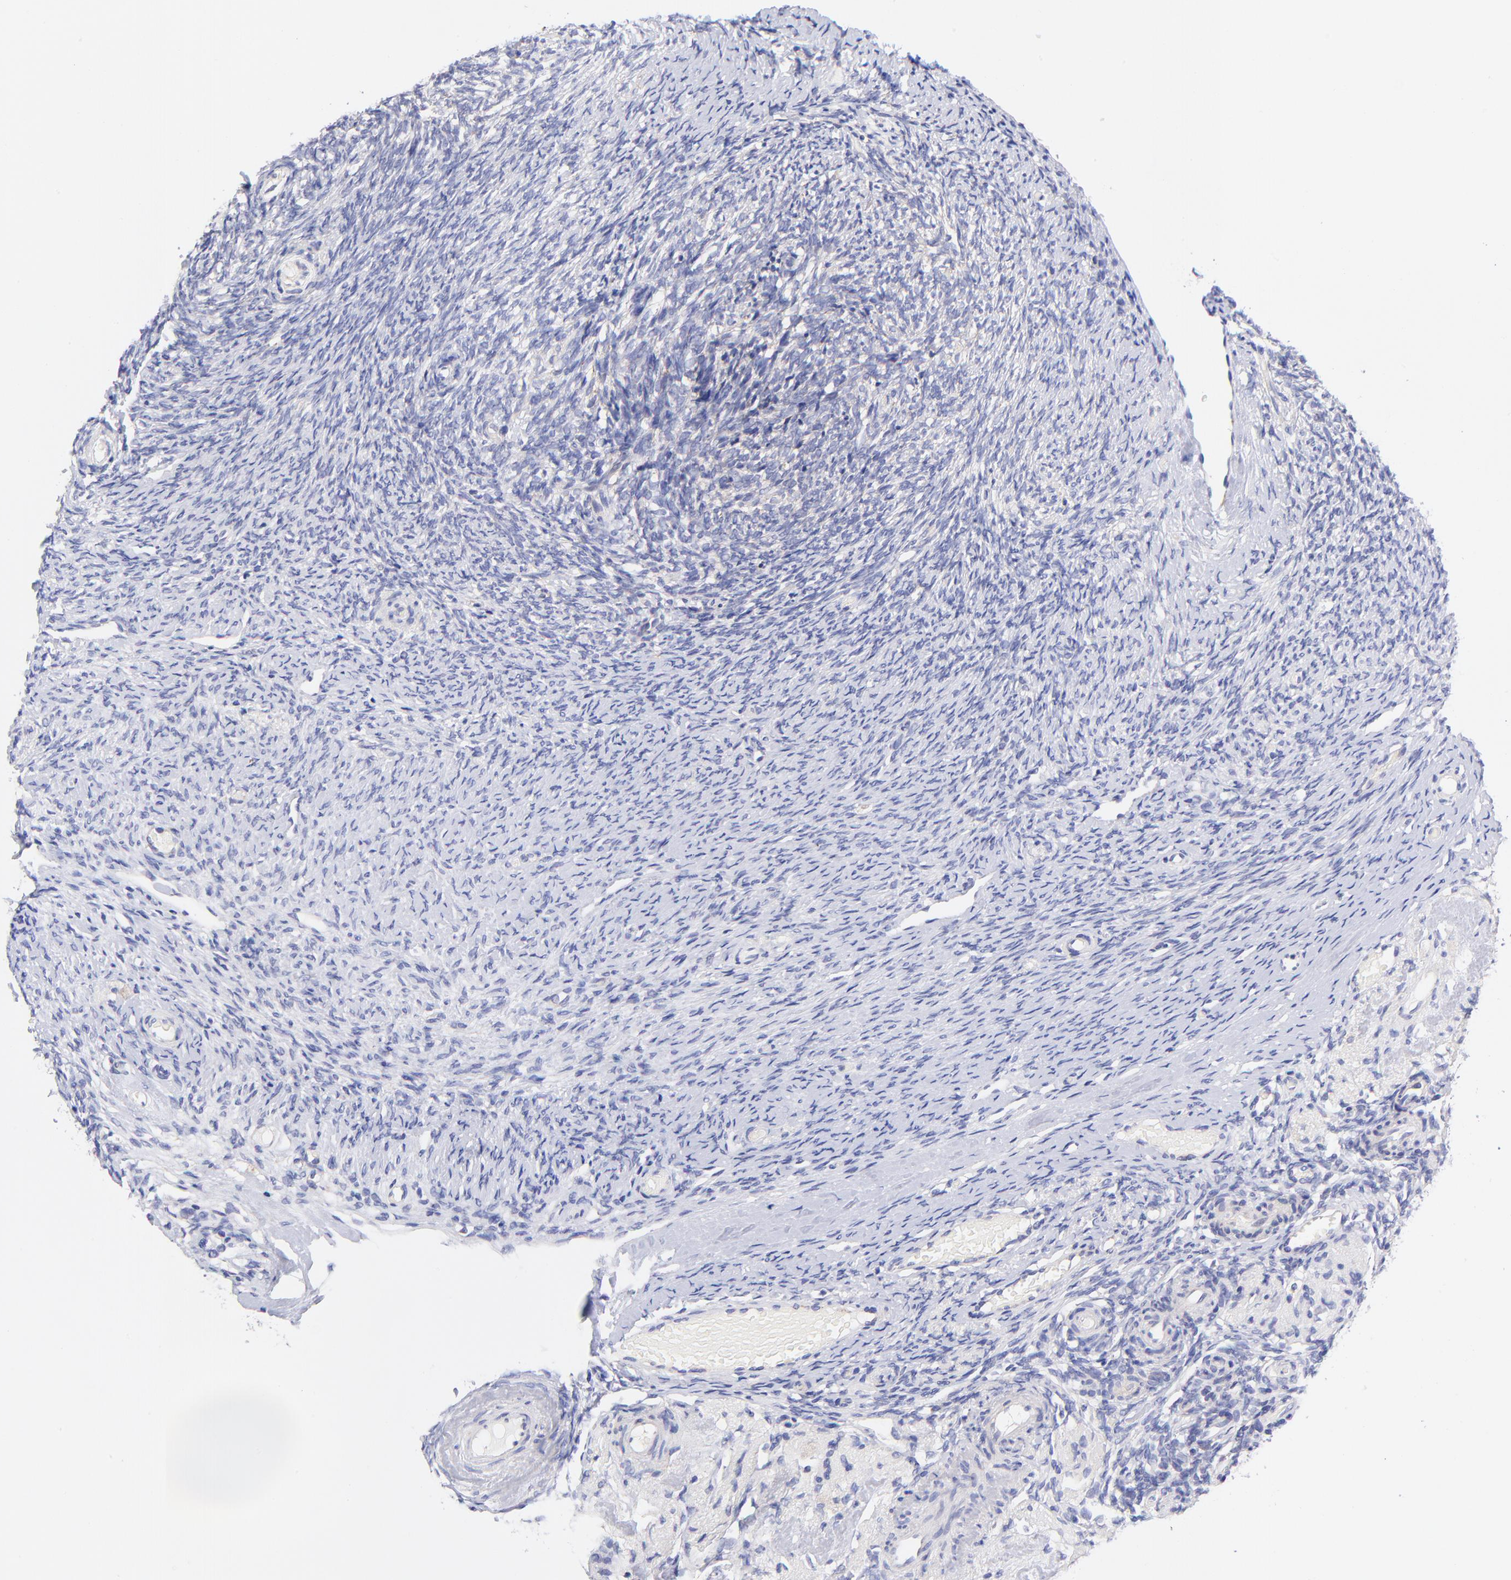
{"staining": {"intensity": "negative", "quantity": "none", "location": "none"}, "tissue": "ovary", "cell_type": "Follicle cells", "image_type": "normal", "snomed": [{"axis": "morphology", "description": "Normal tissue, NOS"}, {"axis": "topography", "description": "Ovary"}], "caption": "Immunohistochemistry of normal human ovary demonstrates no positivity in follicle cells. (Stains: DAB (3,3'-diaminobenzidine) immunohistochemistry with hematoxylin counter stain, Microscopy: brightfield microscopy at high magnification).", "gene": "NDUFB7", "patient": {"sex": "female", "age": 60}}